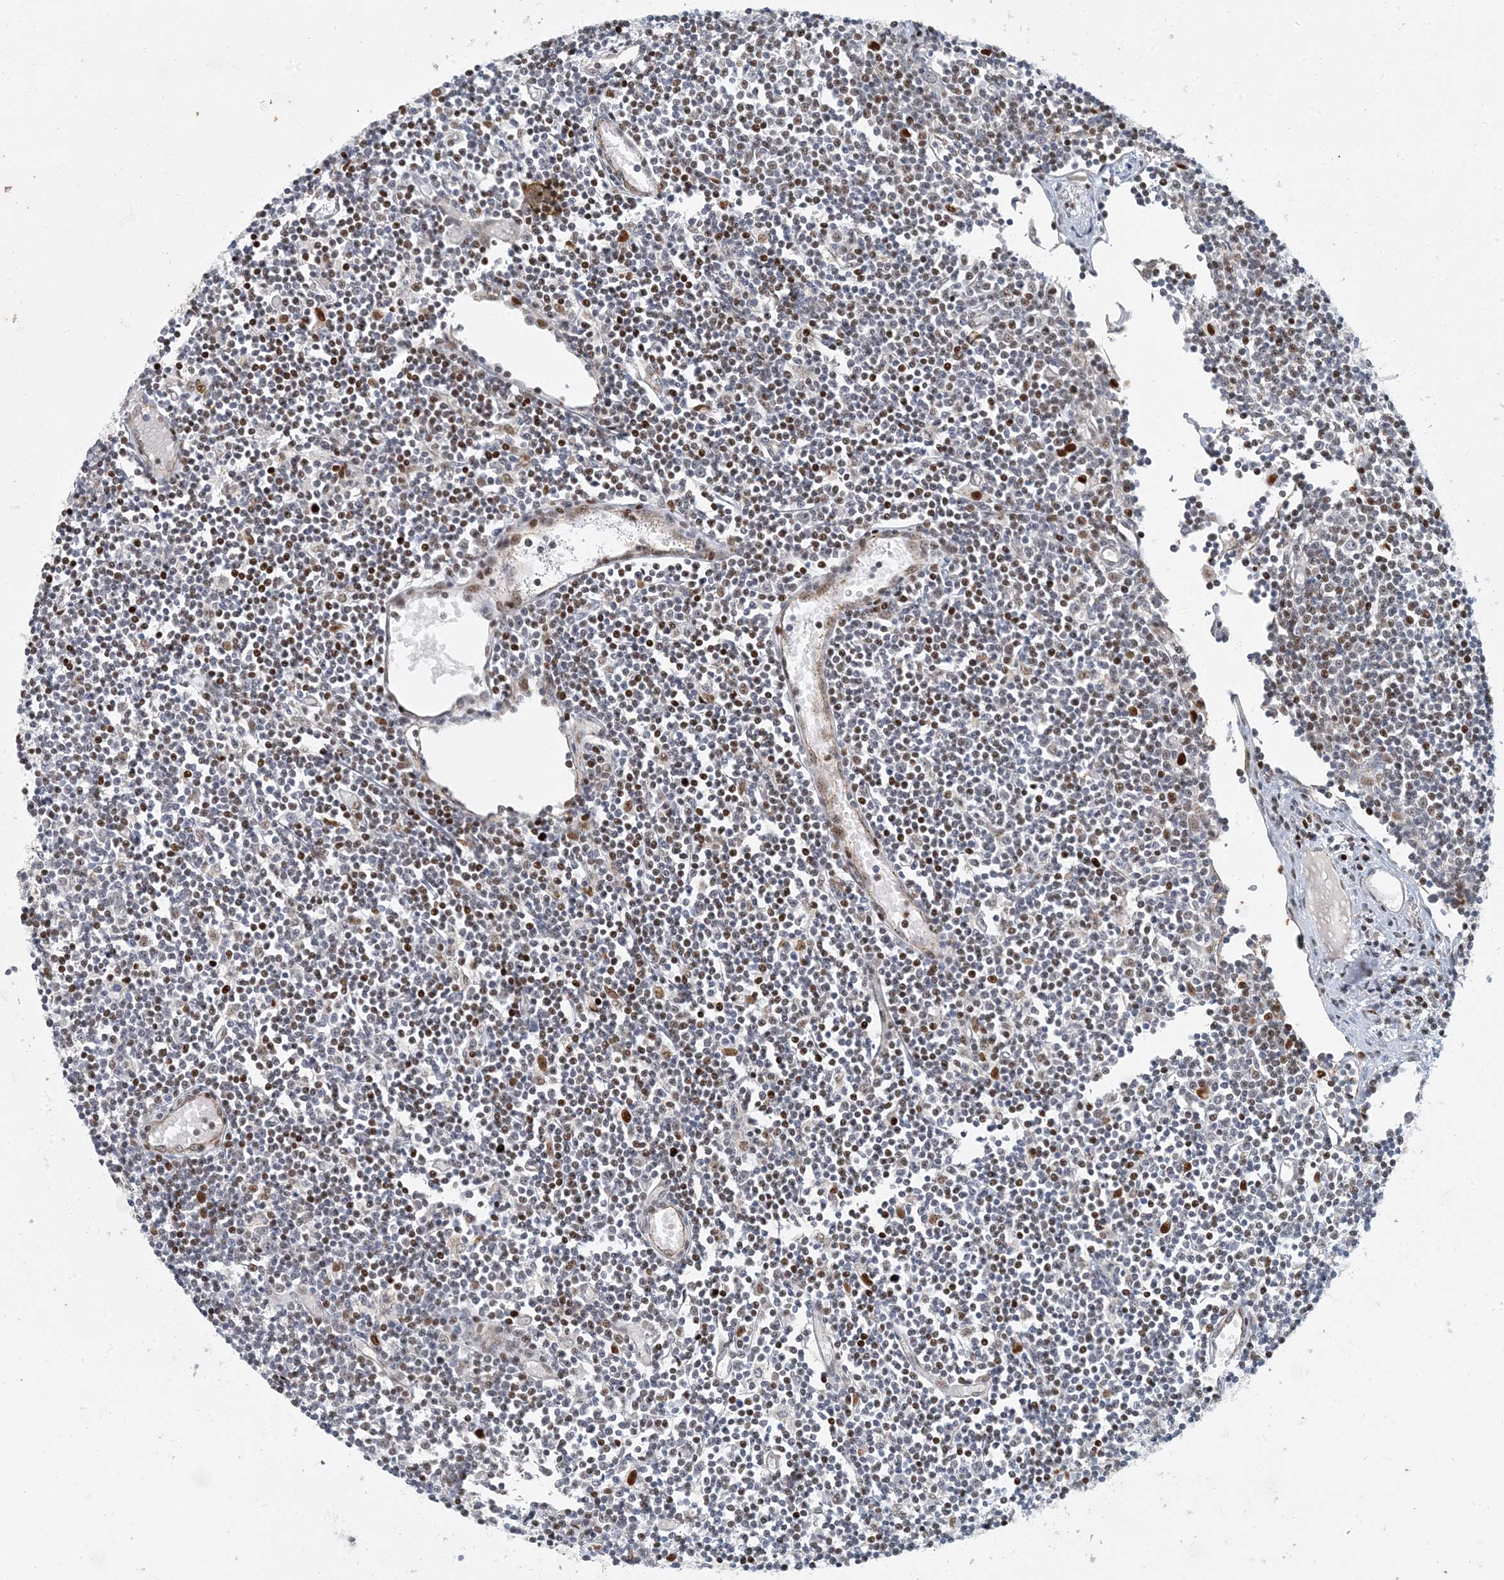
{"staining": {"intensity": "moderate", "quantity": "25%-75%", "location": "nuclear"}, "tissue": "lymph node", "cell_type": "Non-germinal center cells", "image_type": "normal", "snomed": [{"axis": "morphology", "description": "Normal tissue, NOS"}, {"axis": "topography", "description": "Lymph node"}], "caption": "Immunohistochemistry (IHC) of normal lymph node demonstrates medium levels of moderate nuclear positivity in approximately 25%-75% of non-germinal center cells.", "gene": "AK9", "patient": {"sex": "female", "age": 11}}